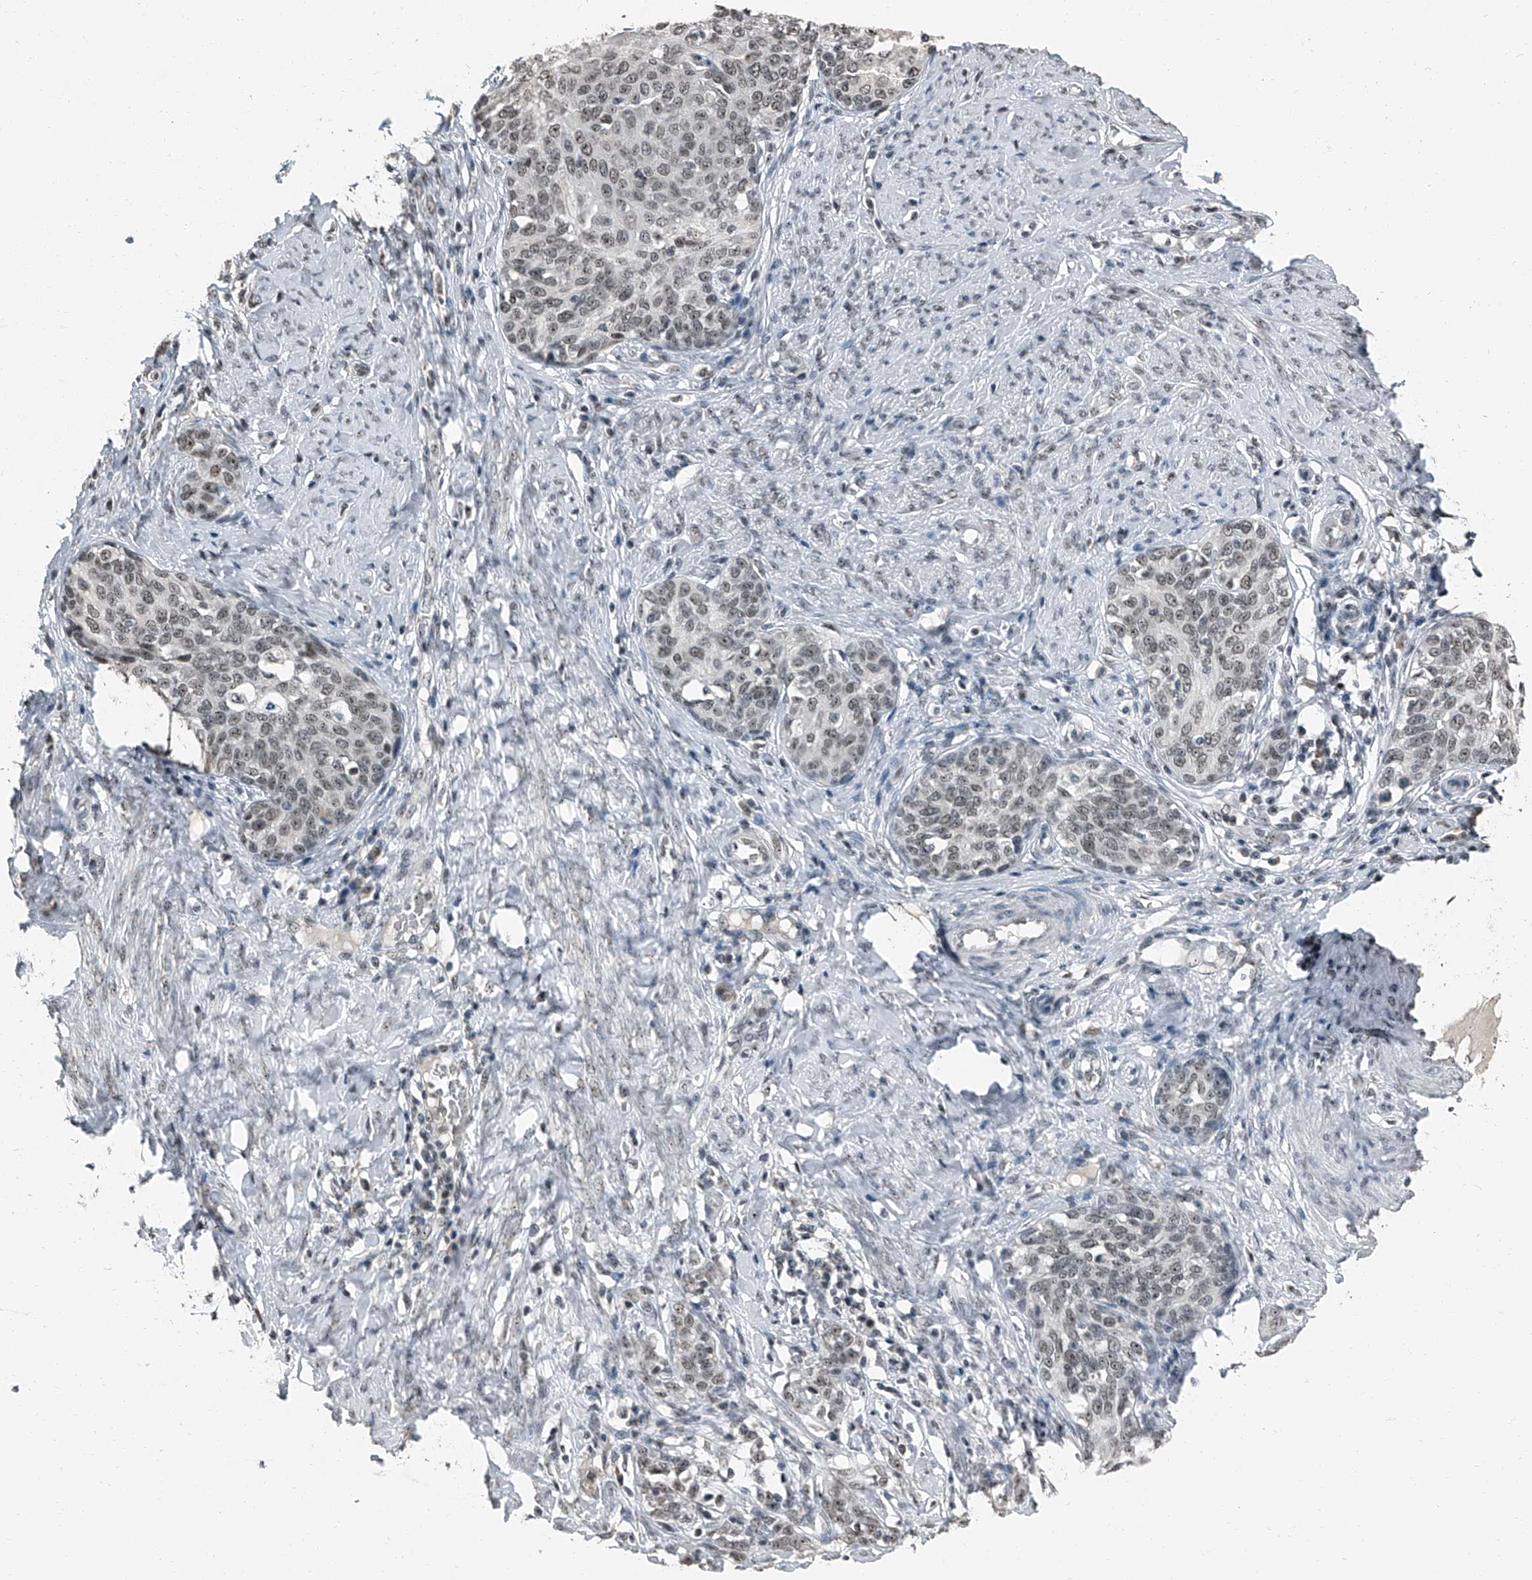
{"staining": {"intensity": "weak", "quantity": ">75%", "location": "nuclear"}, "tissue": "cervical cancer", "cell_type": "Tumor cells", "image_type": "cancer", "snomed": [{"axis": "morphology", "description": "Squamous cell carcinoma, NOS"}, {"axis": "morphology", "description": "Adenocarcinoma, NOS"}, {"axis": "topography", "description": "Cervix"}], "caption": "The histopathology image displays immunohistochemical staining of cervical cancer. There is weak nuclear expression is identified in approximately >75% of tumor cells.", "gene": "TCOF1", "patient": {"sex": "female", "age": 52}}